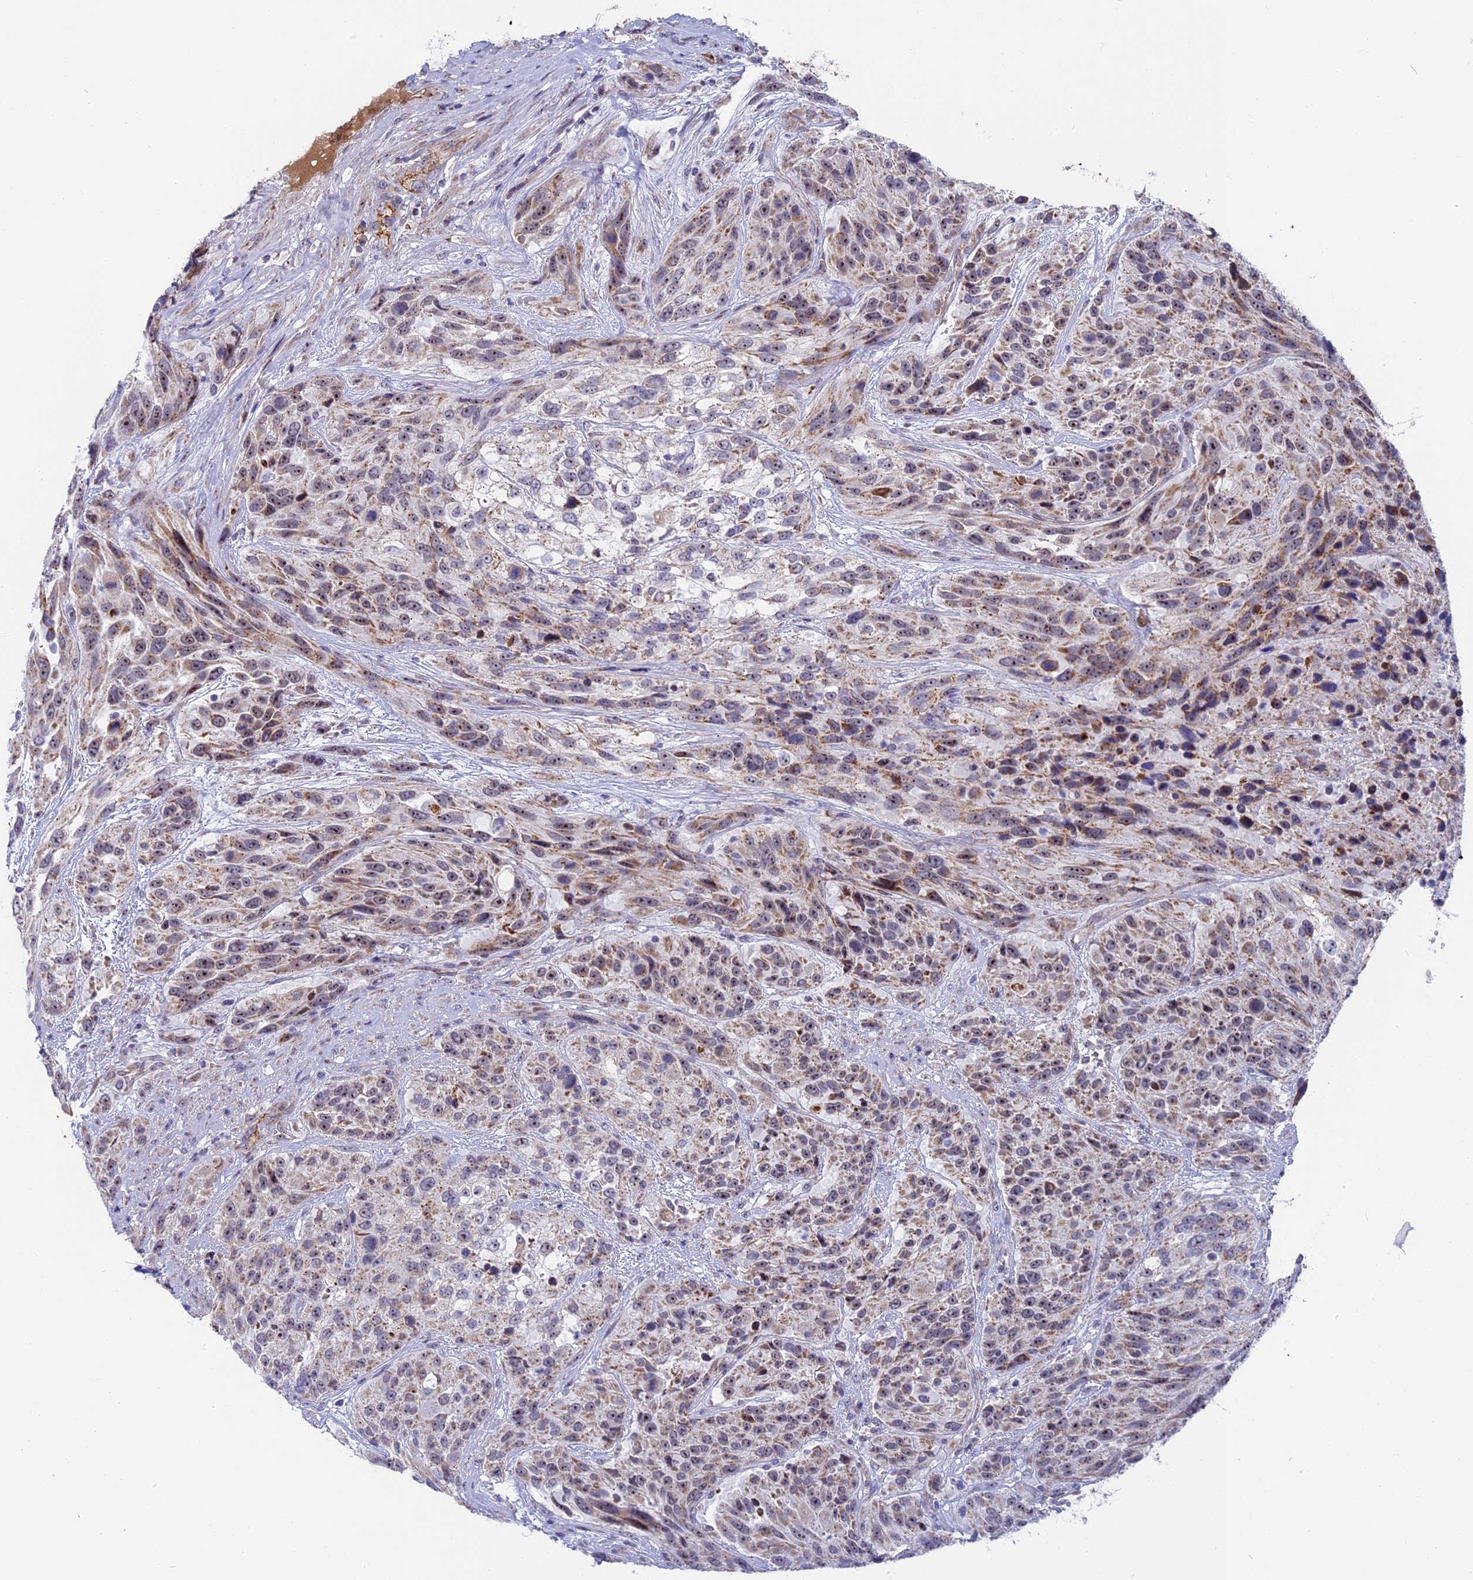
{"staining": {"intensity": "moderate", "quantity": ">75%", "location": "cytoplasmic/membranous"}, "tissue": "urothelial cancer", "cell_type": "Tumor cells", "image_type": "cancer", "snomed": [{"axis": "morphology", "description": "Urothelial carcinoma, High grade"}, {"axis": "topography", "description": "Urinary bladder"}], "caption": "Protein positivity by immunohistochemistry (IHC) exhibits moderate cytoplasmic/membranous positivity in about >75% of tumor cells in urothelial cancer.", "gene": "DTWD1", "patient": {"sex": "female", "age": 70}}